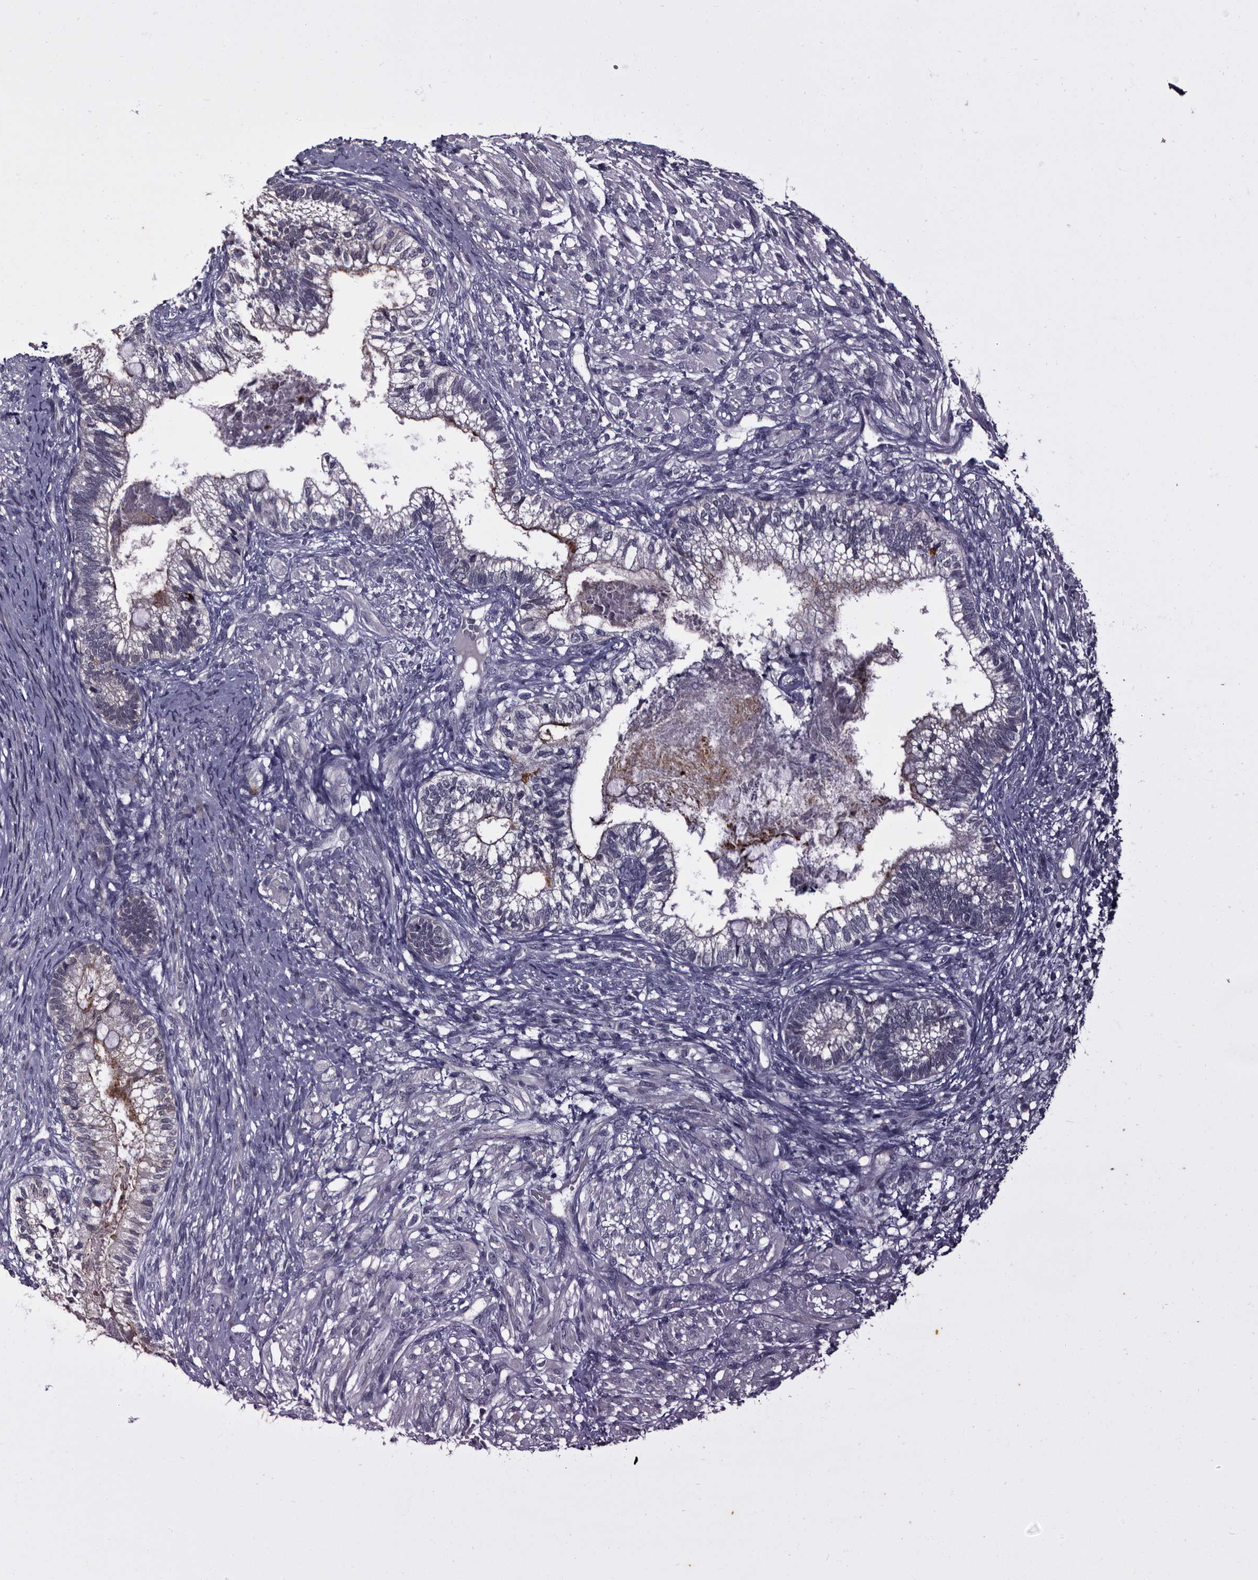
{"staining": {"intensity": "negative", "quantity": "none", "location": "none"}, "tissue": "testis cancer", "cell_type": "Tumor cells", "image_type": "cancer", "snomed": [{"axis": "morphology", "description": "Seminoma, NOS"}, {"axis": "morphology", "description": "Carcinoma, Embryonal, NOS"}, {"axis": "topography", "description": "Testis"}], "caption": "Testis cancer was stained to show a protein in brown. There is no significant expression in tumor cells. The staining is performed using DAB brown chromogen with nuclei counter-stained in using hematoxylin.", "gene": "LANCL2", "patient": {"sex": "male", "age": 28}}